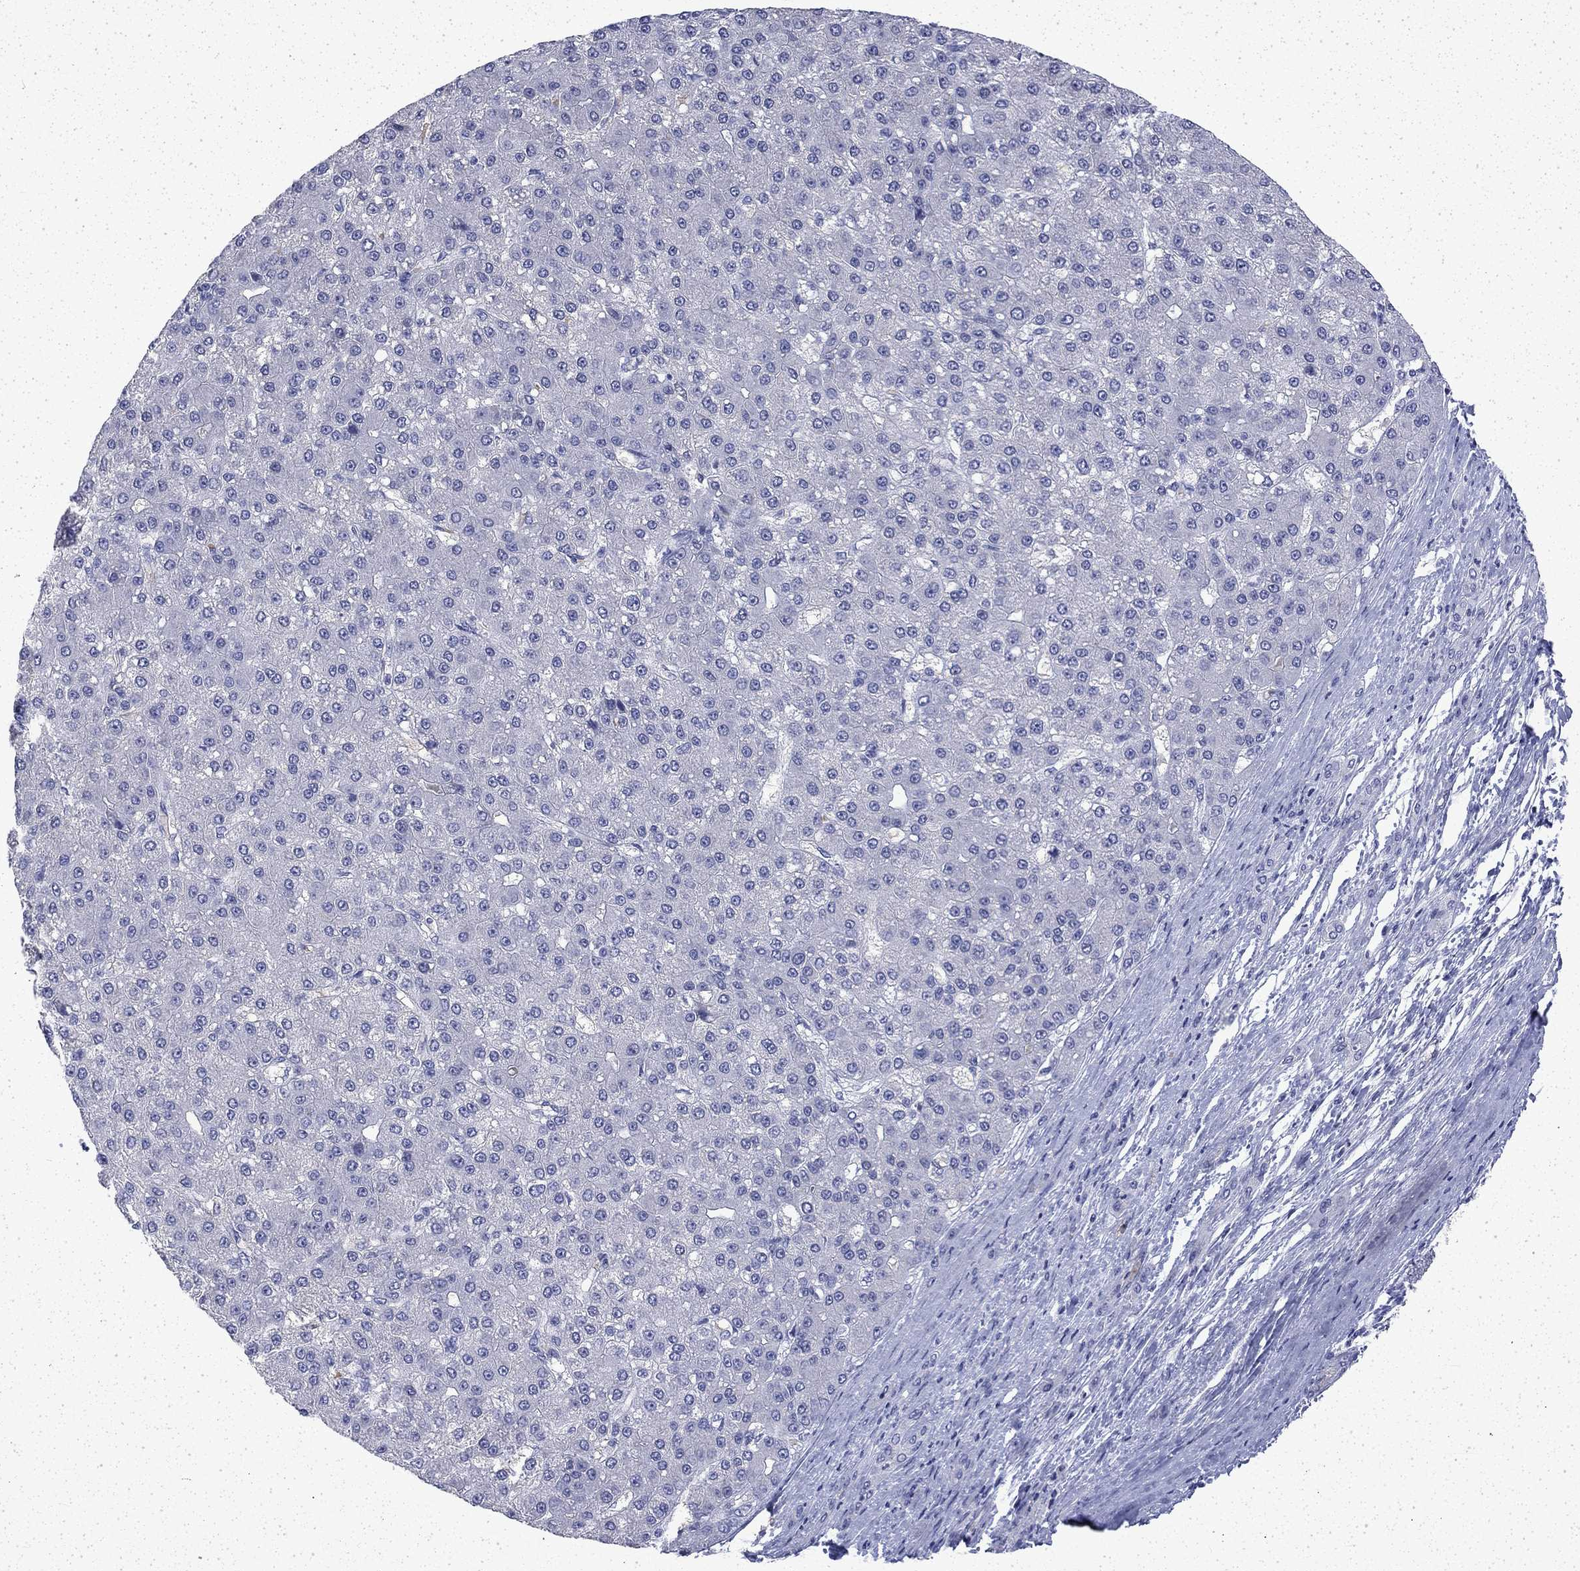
{"staining": {"intensity": "negative", "quantity": "none", "location": "none"}, "tissue": "liver cancer", "cell_type": "Tumor cells", "image_type": "cancer", "snomed": [{"axis": "morphology", "description": "Carcinoma, Hepatocellular, NOS"}, {"axis": "topography", "description": "Liver"}], "caption": "Protein analysis of liver hepatocellular carcinoma exhibits no significant positivity in tumor cells. Brightfield microscopy of IHC stained with DAB (brown) and hematoxylin (blue), captured at high magnification.", "gene": "ENPP6", "patient": {"sex": "male", "age": 67}}